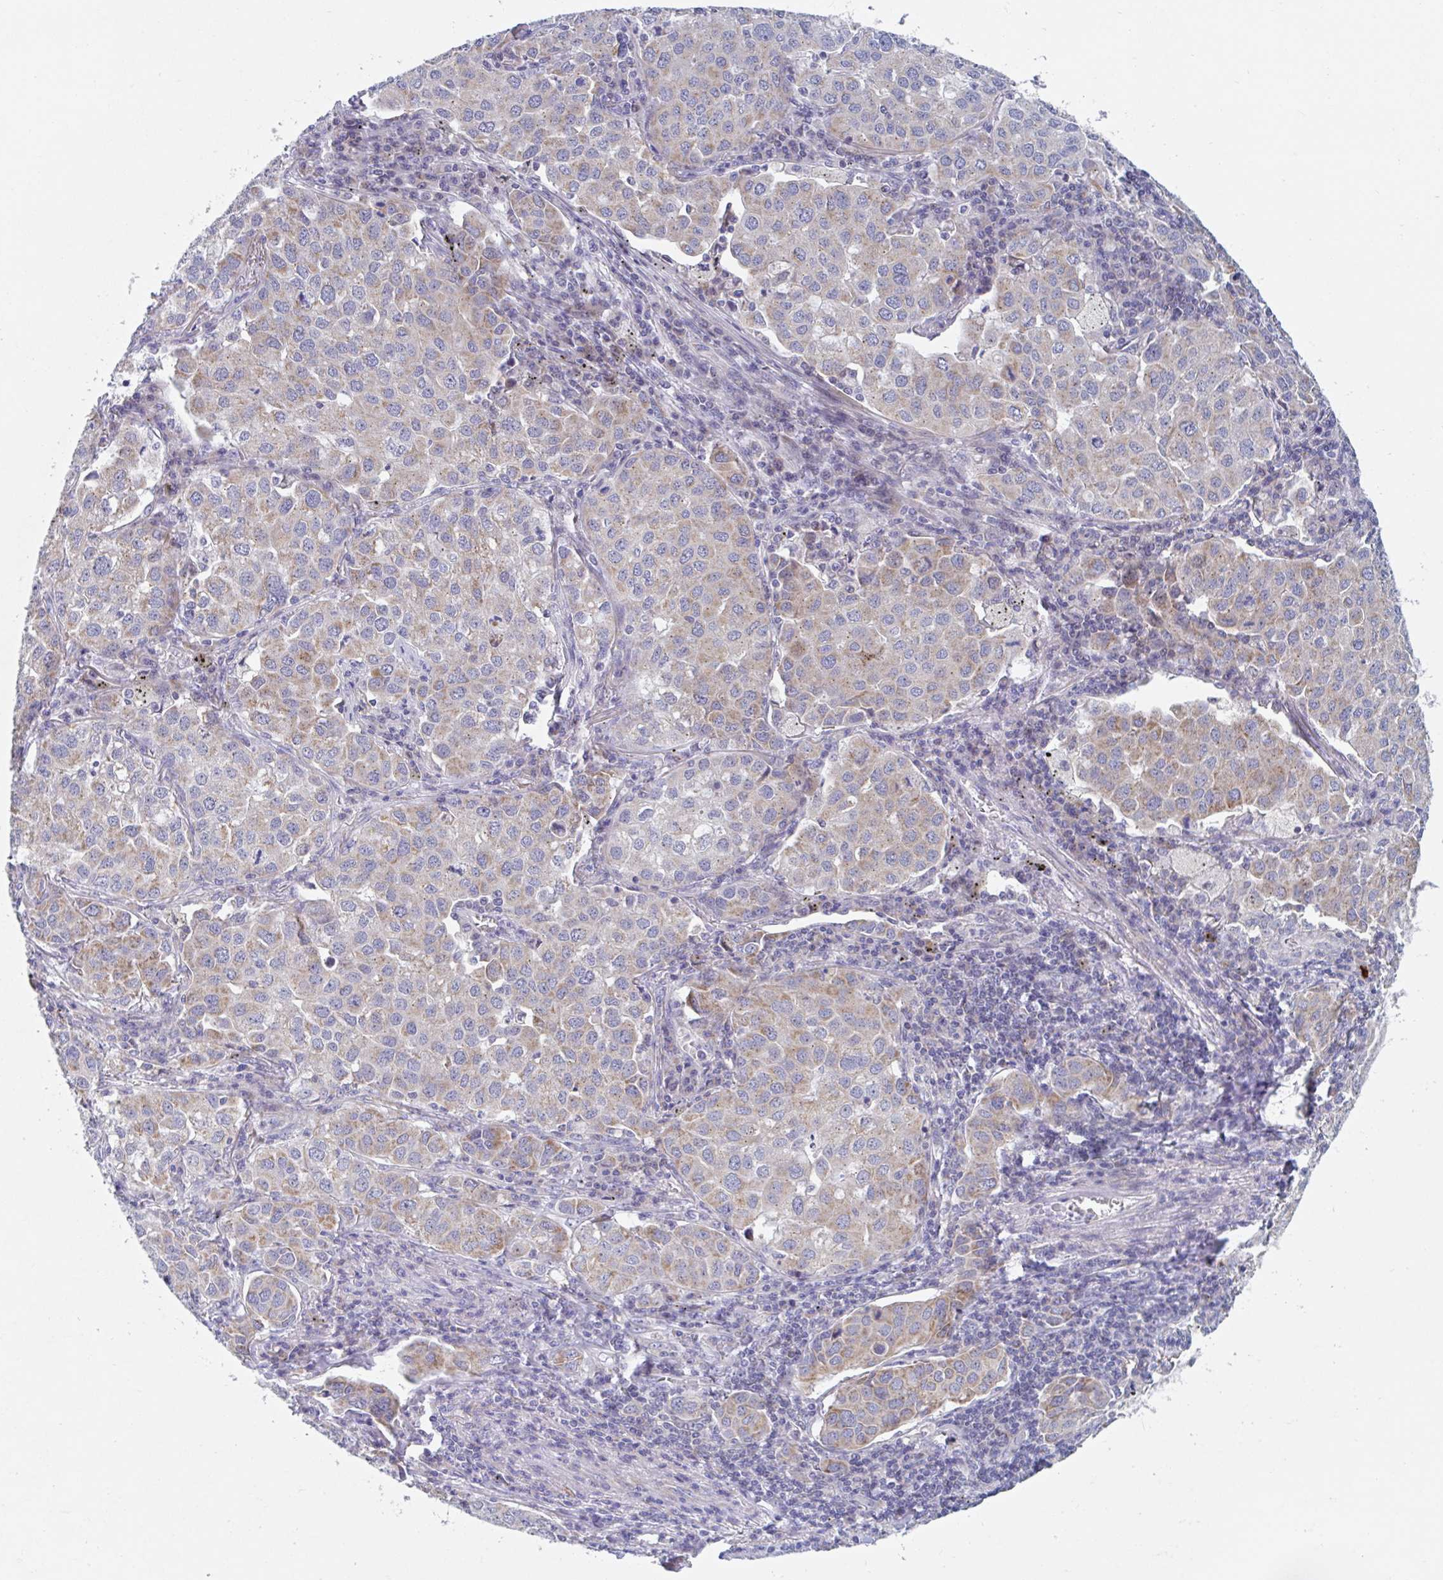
{"staining": {"intensity": "moderate", "quantity": "25%-75%", "location": "cytoplasmic/membranous"}, "tissue": "lung cancer", "cell_type": "Tumor cells", "image_type": "cancer", "snomed": [{"axis": "morphology", "description": "Adenocarcinoma, NOS"}, {"axis": "morphology", "description": "Adenocarcinoma, metastatic, NOS"}, {"axis": "topography", "description": "Lymph node"}, {"axis": "topography", "description": "Lung"}], "caption": "IHC (DAB) staining of human lung metastatic adenocarcinoma exhibits moderate cytoplasmic/membranous protein positivity in about 25%-75% of tumor cells. The staining was performed using DAB (3,3'-diaminobenzidine), with brown indicating positive protein expression. Nuclei are stained blue with hematoxylin.", "gene": "MRPL53", "patient": {"sex": "female", "age": 65}}